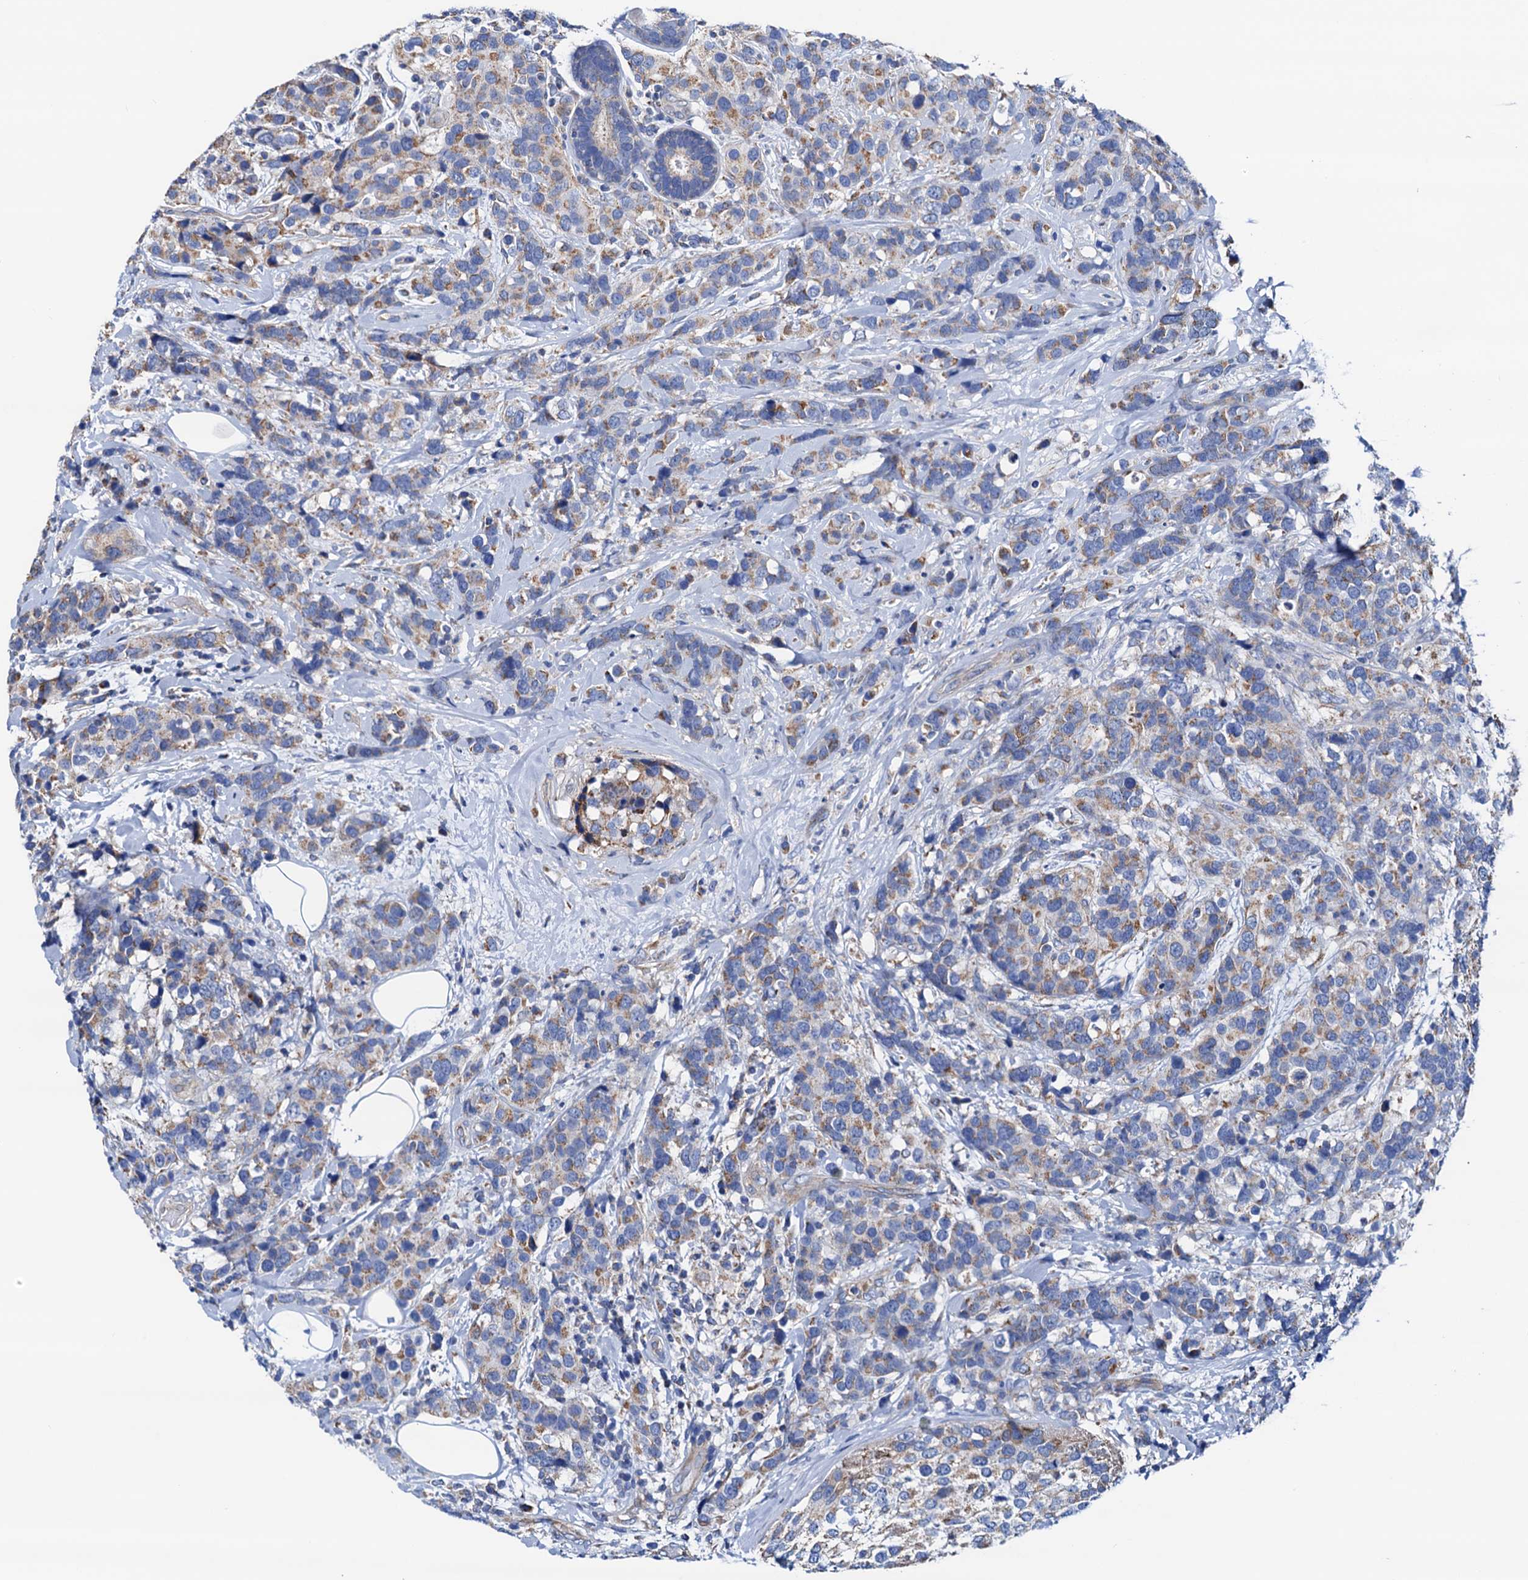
{"staining": {"intensity": "weak", "quantity": "25%-75%", "location": "cytoplasmic/membranous"}, "tissue": "breast cancer", "cell_type": "Tumor cells", "image_type": "cancer", "snomed": [{"axis": "morphology", "description": "Lobular carcinoma"}, {"axis": "topography", "description": "Breast"}], "caption": "Protein positivity by IHC reveals weak cytoplasmic/membranous expression in approximately 25%-75% of tumor cells in breast cancer (lobular carcinoma).", "gene": "RASSF9", "patient": {"sex": "female", "age": 59}}